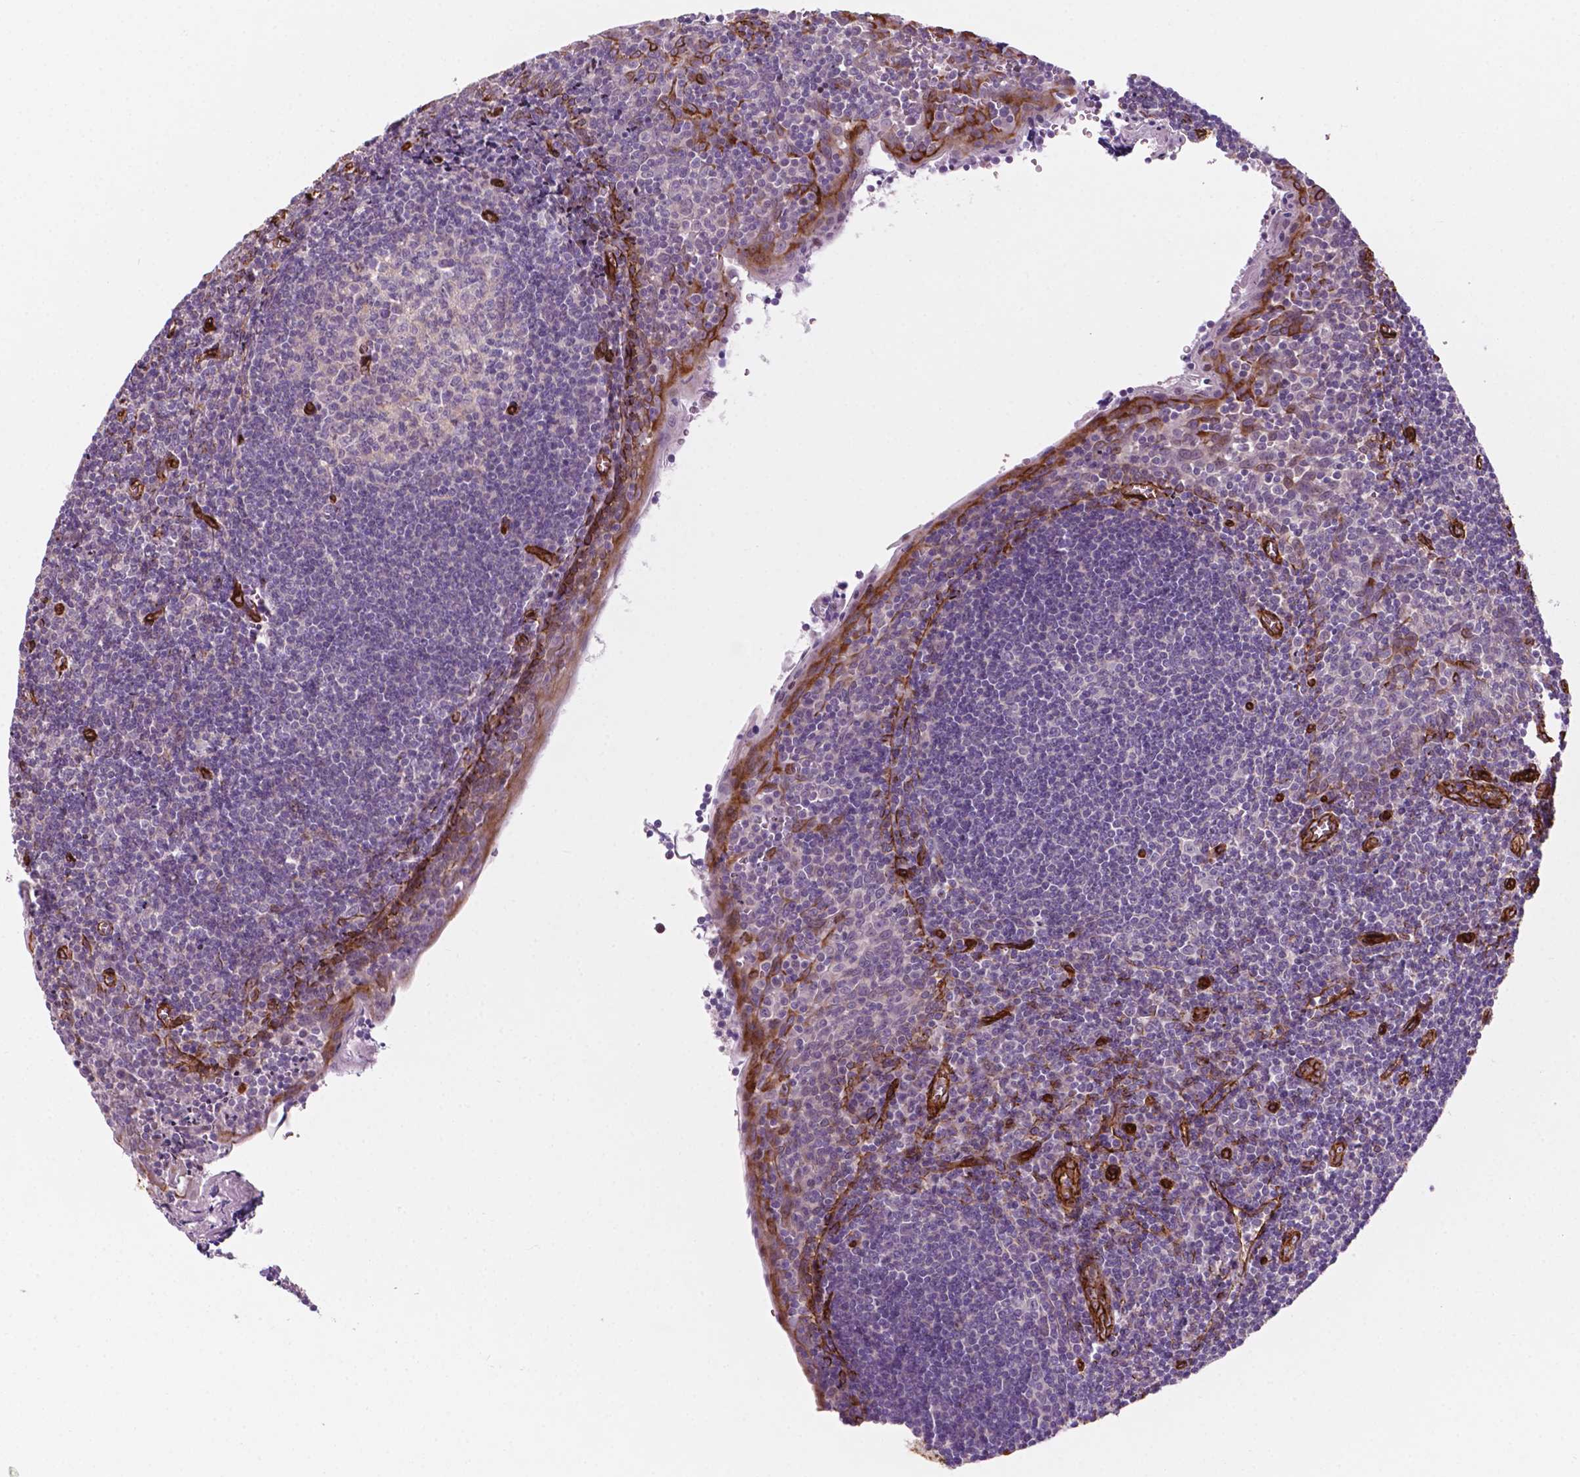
{"staining": {"intensity": "negative", "quantity": "none", "location": "none"}, "tissue": "tonsil", "cell_type": "Germinal center cells", "image_type": "normal", "snomed": [{"axis": "morphology", "description": "Normal tissue, NOS"}, {"axis": "morphology", "description": "Inflammation, NOS"}, {"axis": "topography", "description": "Tonsil"}], "caption": "IHC of benign tonsil displays no staining in germinal center cells. (DAB immunohistochemistry (IHC), high magnification).", "gene": "EGFL8", "patient": {"sex": "female", "age": 31}}